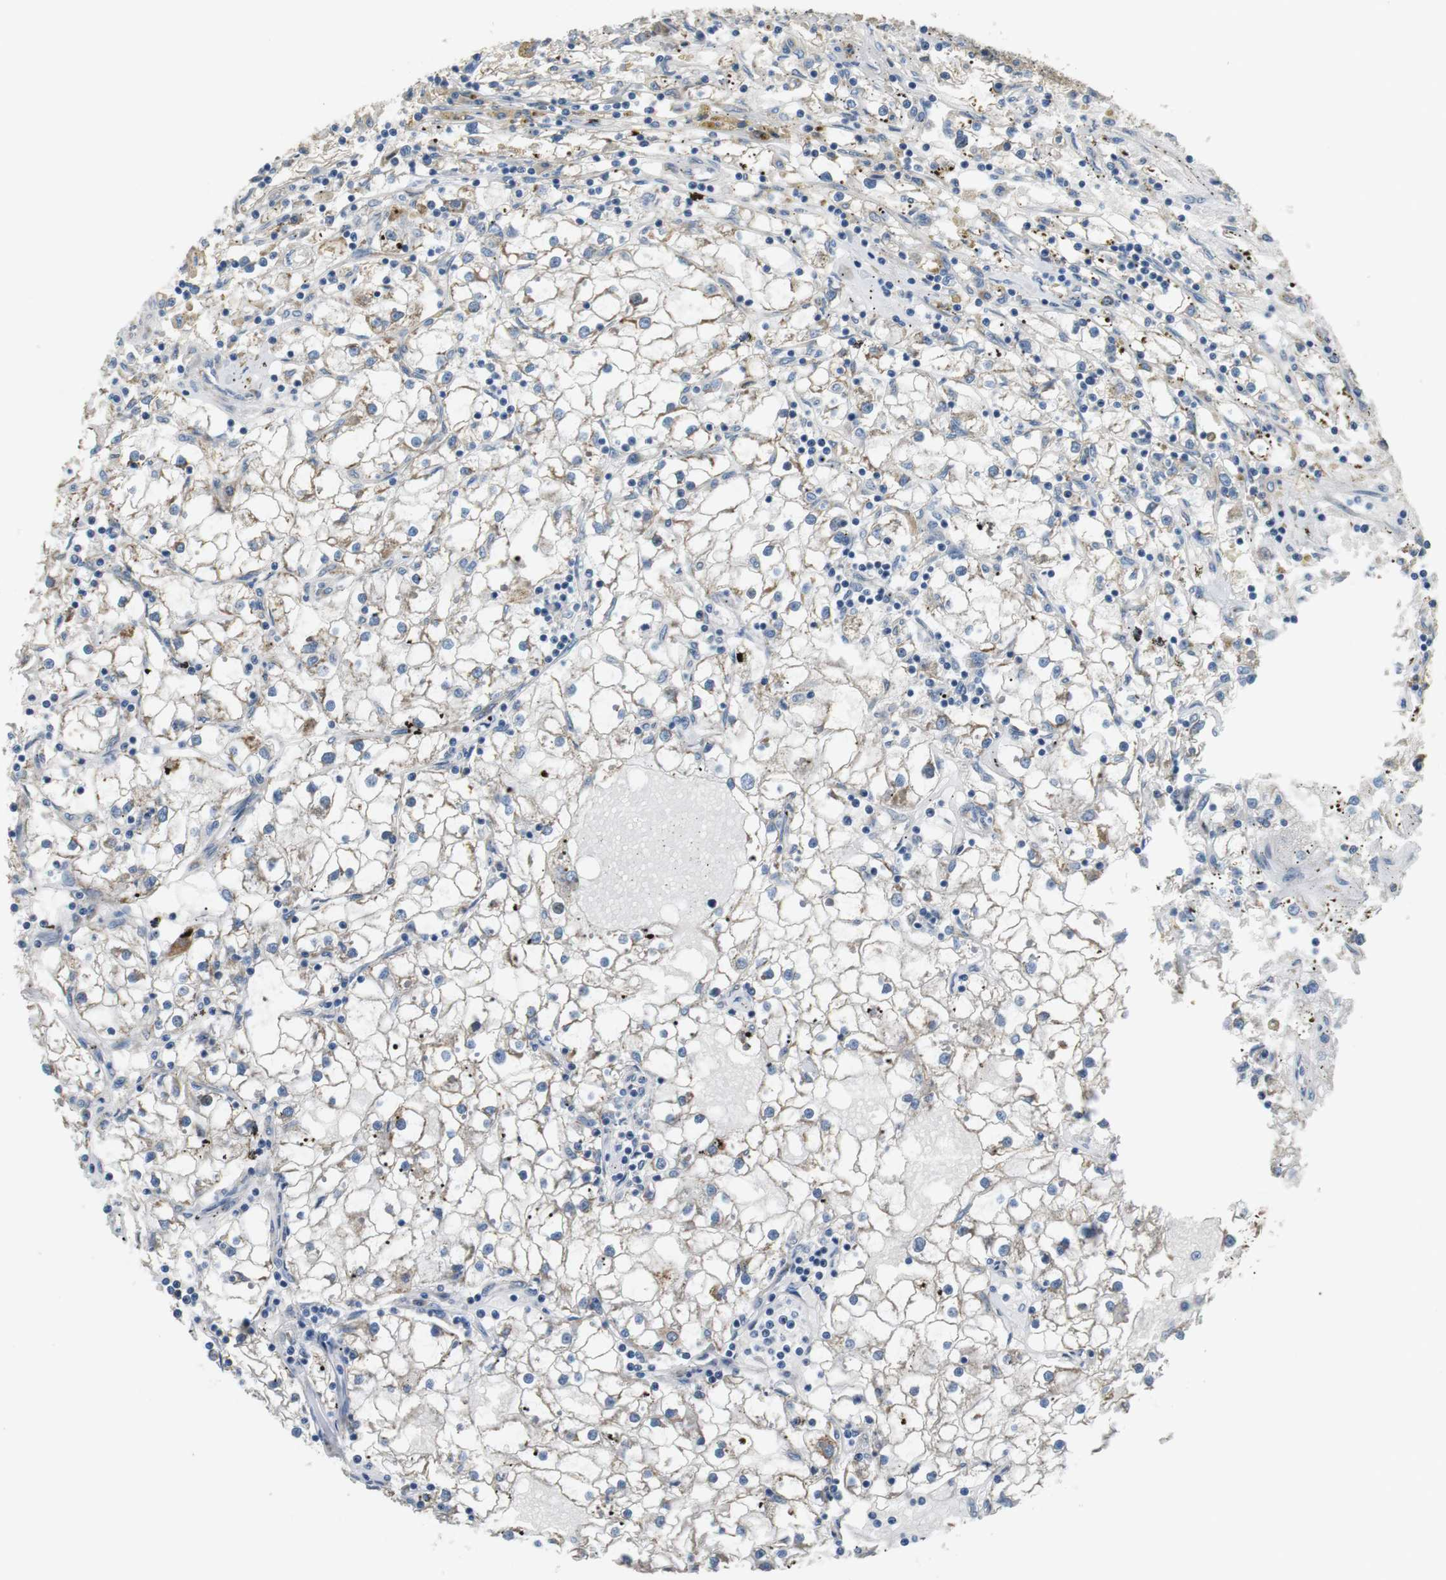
{"staining": {"intensity": "weak", "quantity": "<25%", "location": "cytoplasmic/membranous"}, "tissue": "renal cancer", "cell_type": "Tumor cells", "image_type": "cancer", "snomed": [{"axis": "morphology", "description": "Adenocarcinoma, NOS"}, {"axis": "topography", "description": "Kidney"}], "caption": "Immunohistochemical staining of human renal adenocarcinoma demonstrates no significant positivity in tumor cells.", "gene": "UNC5CL", "patient": {"sex": "male", "age": 56}}